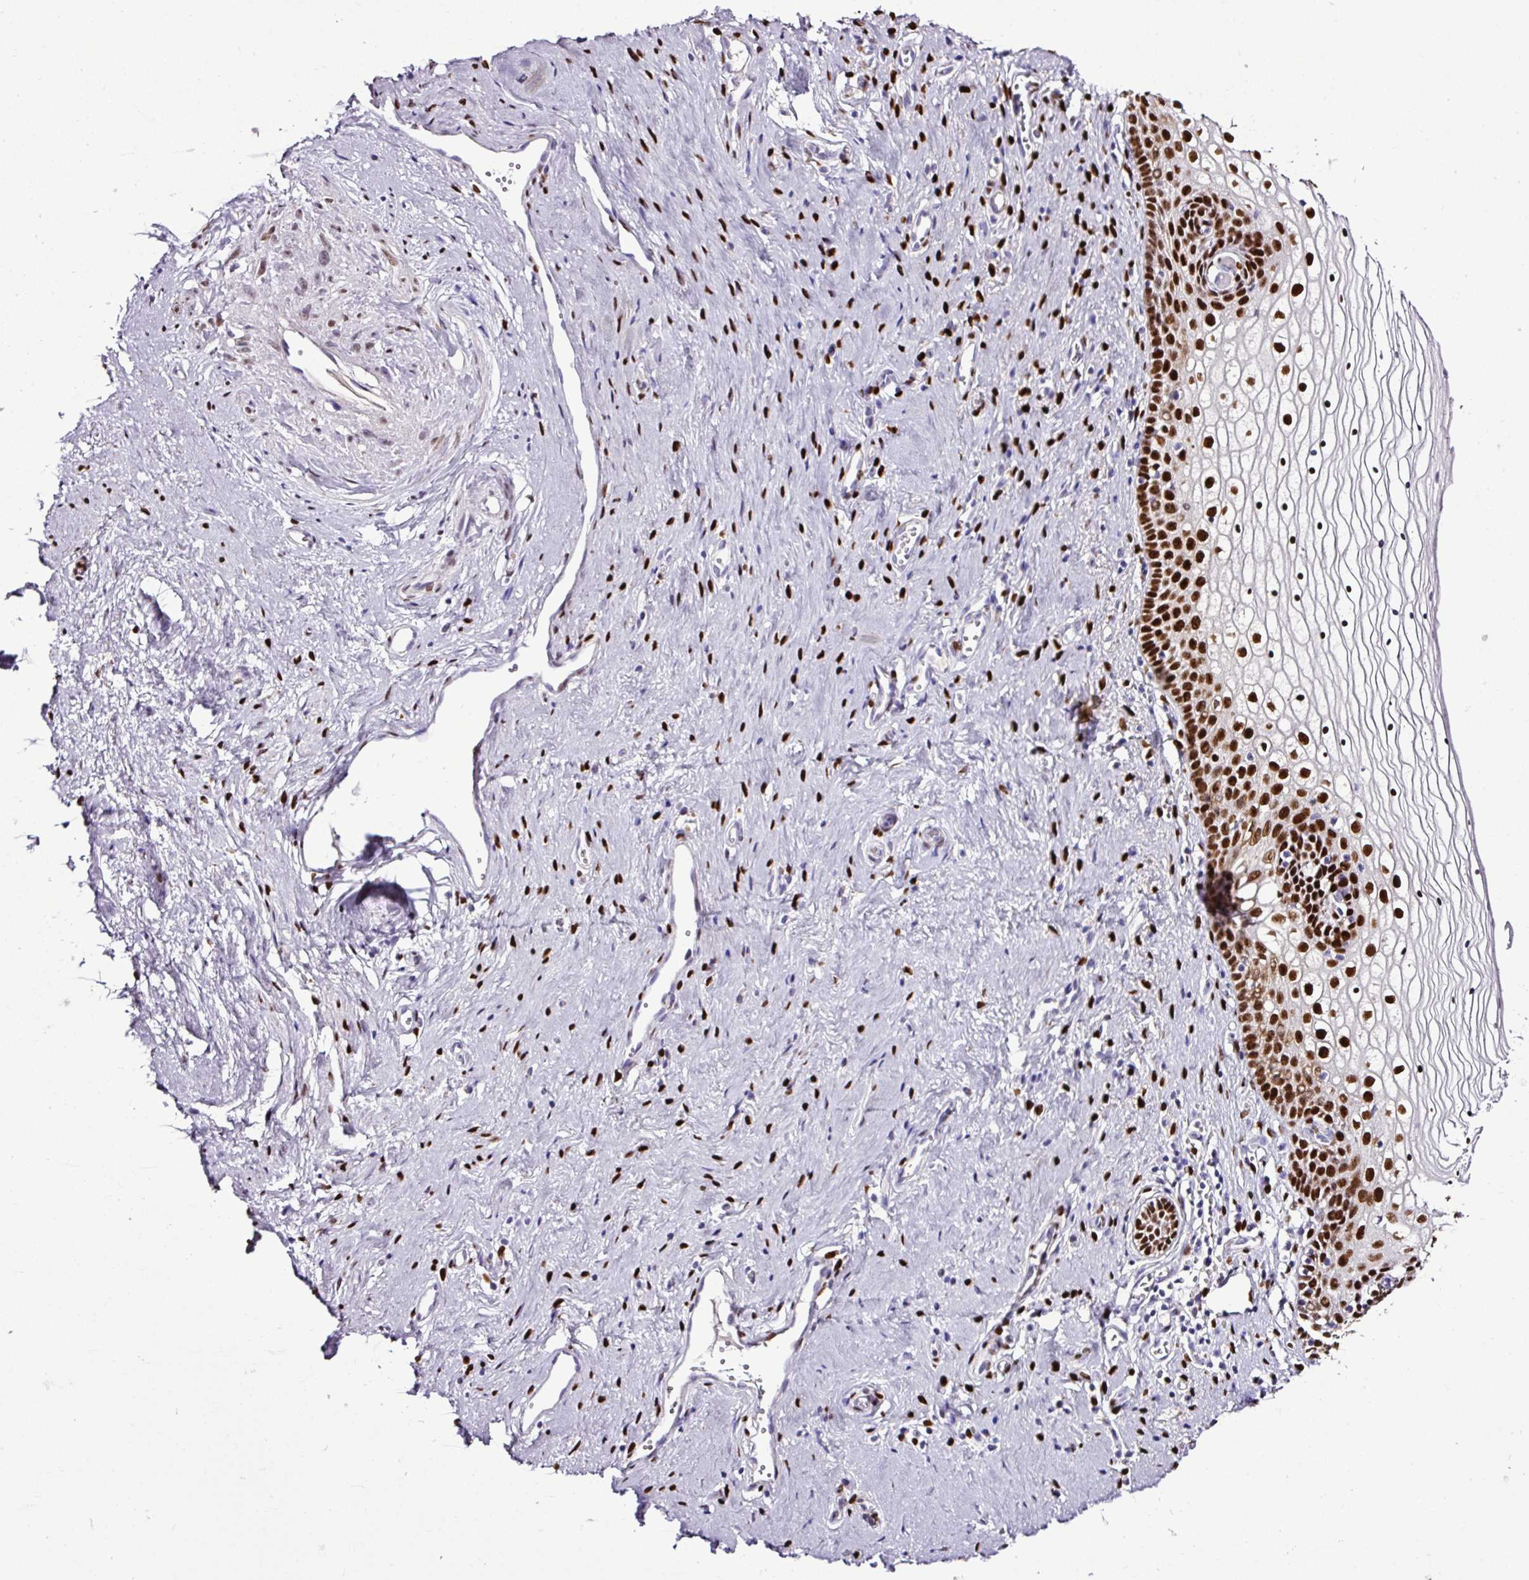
{"staining": {"intensity": "strong", "quantity": ">75%", "location": "nuclear"}, "tissue": "vagina", "cell_type": "Squamous epithelial cells", "image_type": "normal", "snomed": [{"axis": "morphology", "description": "Normal tissue, NOS"}, {"axis": "topography", "description": "Vagina"}], "caption": "A photomicrograph of vagina stained for a protein demonstrates strong nuclear brown staining in squamous epithelial cells.", "gene": "ESR1", "patient": {"sex": "female", "age": 59}}